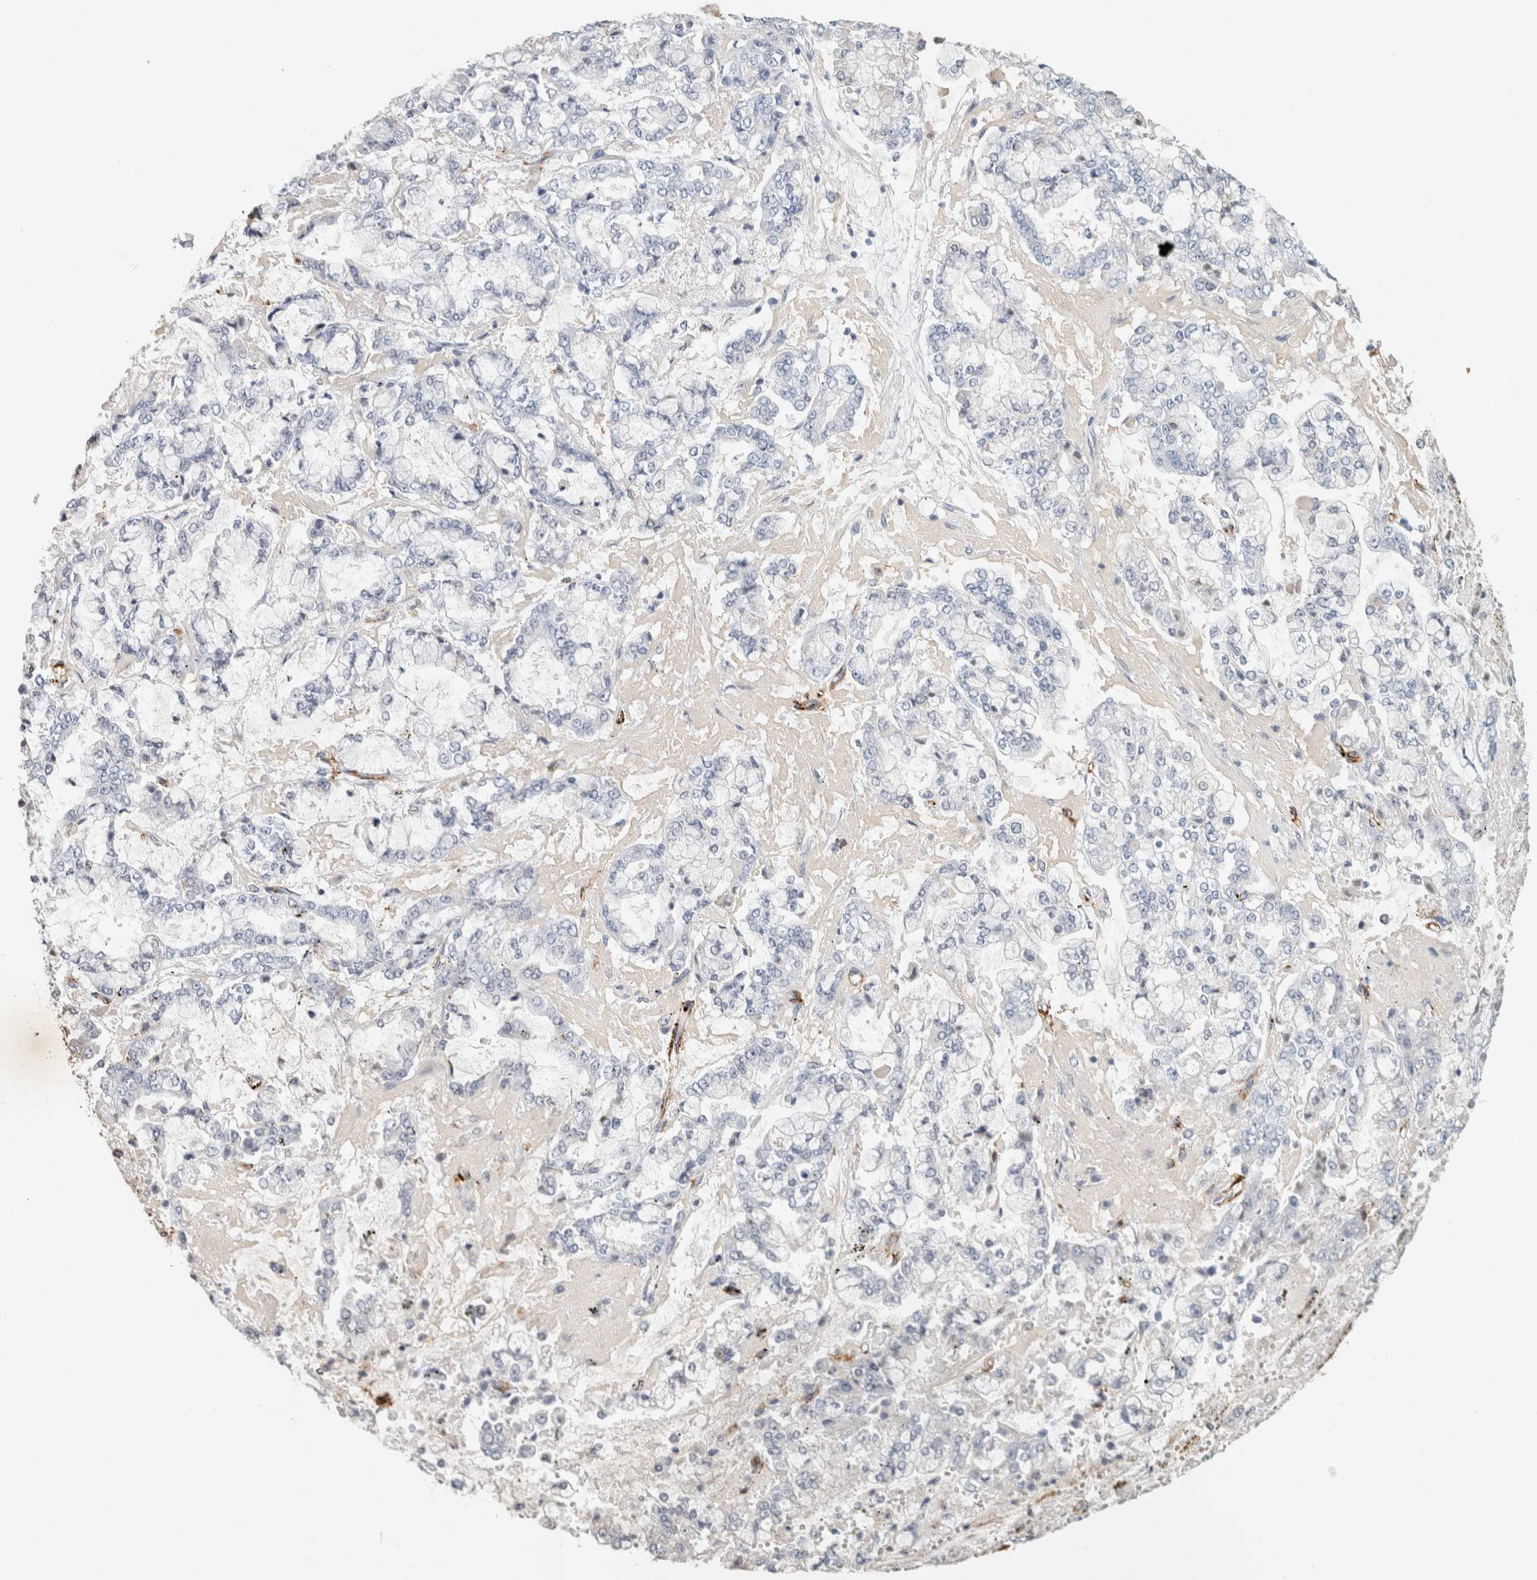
{"staining": {"intensity": "negative", "quantity": "none", "location": "none"}, "tissue": "stomach cancer", "cell_type": "Tumor cells", "image_type": "cancer", "snomed": [{"axis": "morphology", "description": "Adenocarcinoma, NOS"}, {"axis": "topography", "description": "Stomach"}], "caption": "Tumor cells are negative for brown protein staining in stomach cancer (adenocarcinoma). (DAB IHC visualized using brightfield microscopy, high magnification).", "gene": "CD36", "patient": {"sex": "male", "age": 76}}